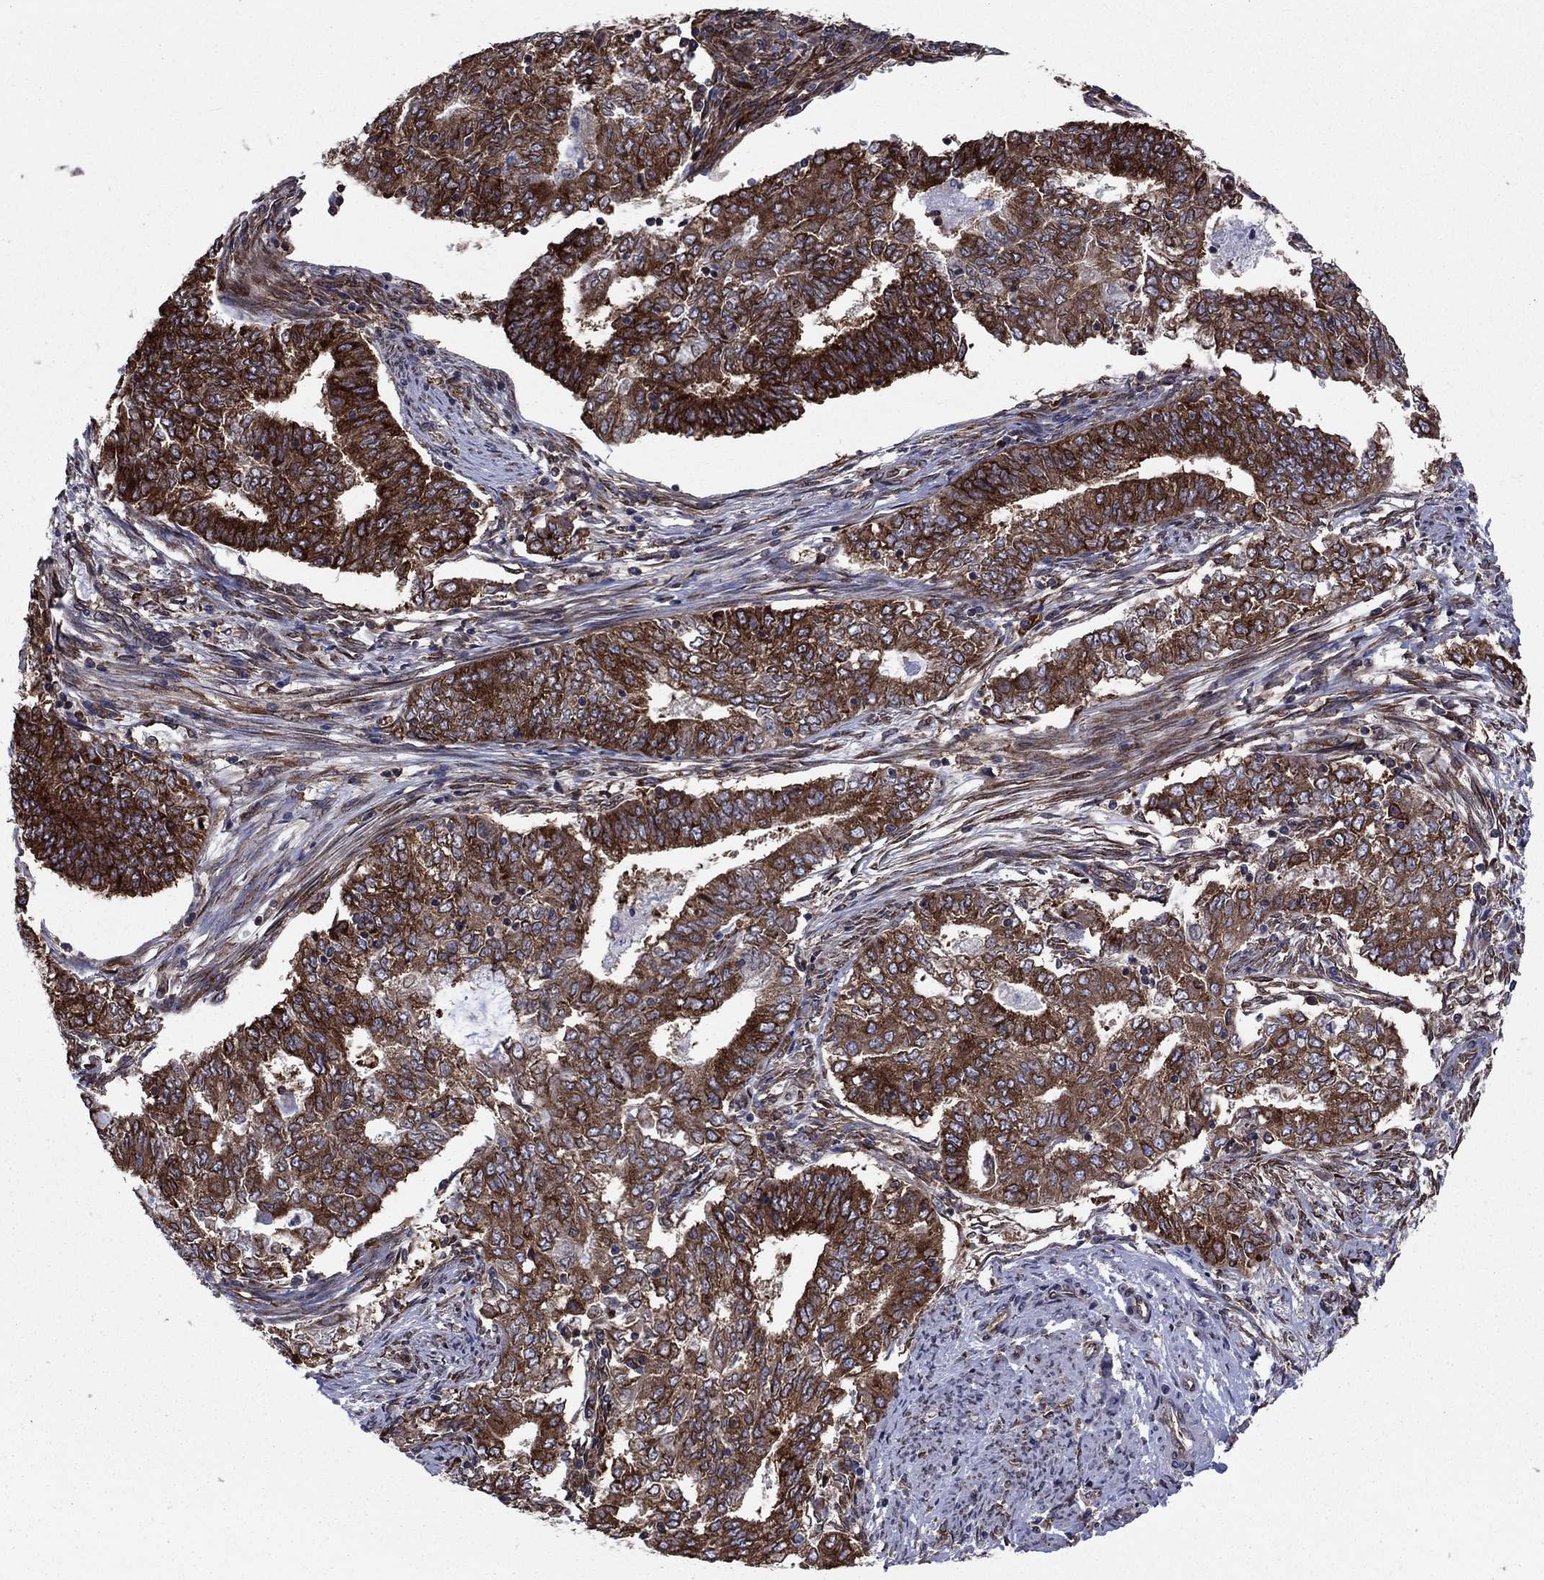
{"staining": {"intensity": "strong", "quantity": ">75%", "location": "cytoplasmic/membranous"}, "tissue": "endometrial cancer", "cell_type": "Tumor cells", "image_type": "cancer", "snomed": [{"axis": "morphology", "description": "Adenocarcinoma, NOS"}, {"axis": "topography", "description": "Endometrium"}], "caption": "Immunohistochemistry (DAB (3,3'-diaminobenzidine)) staining of endometrial cancer (adenocarcinoma) exhibits strong cytoplasmic/membranous protein staining in about >75% of tumor cells. Using DAB (brown) and hematoxylin (blue) stains, captured at high magnification using brightfield microscopy.", "gene": "YBX1", "patient": {"sex": "female", "age": 62}}